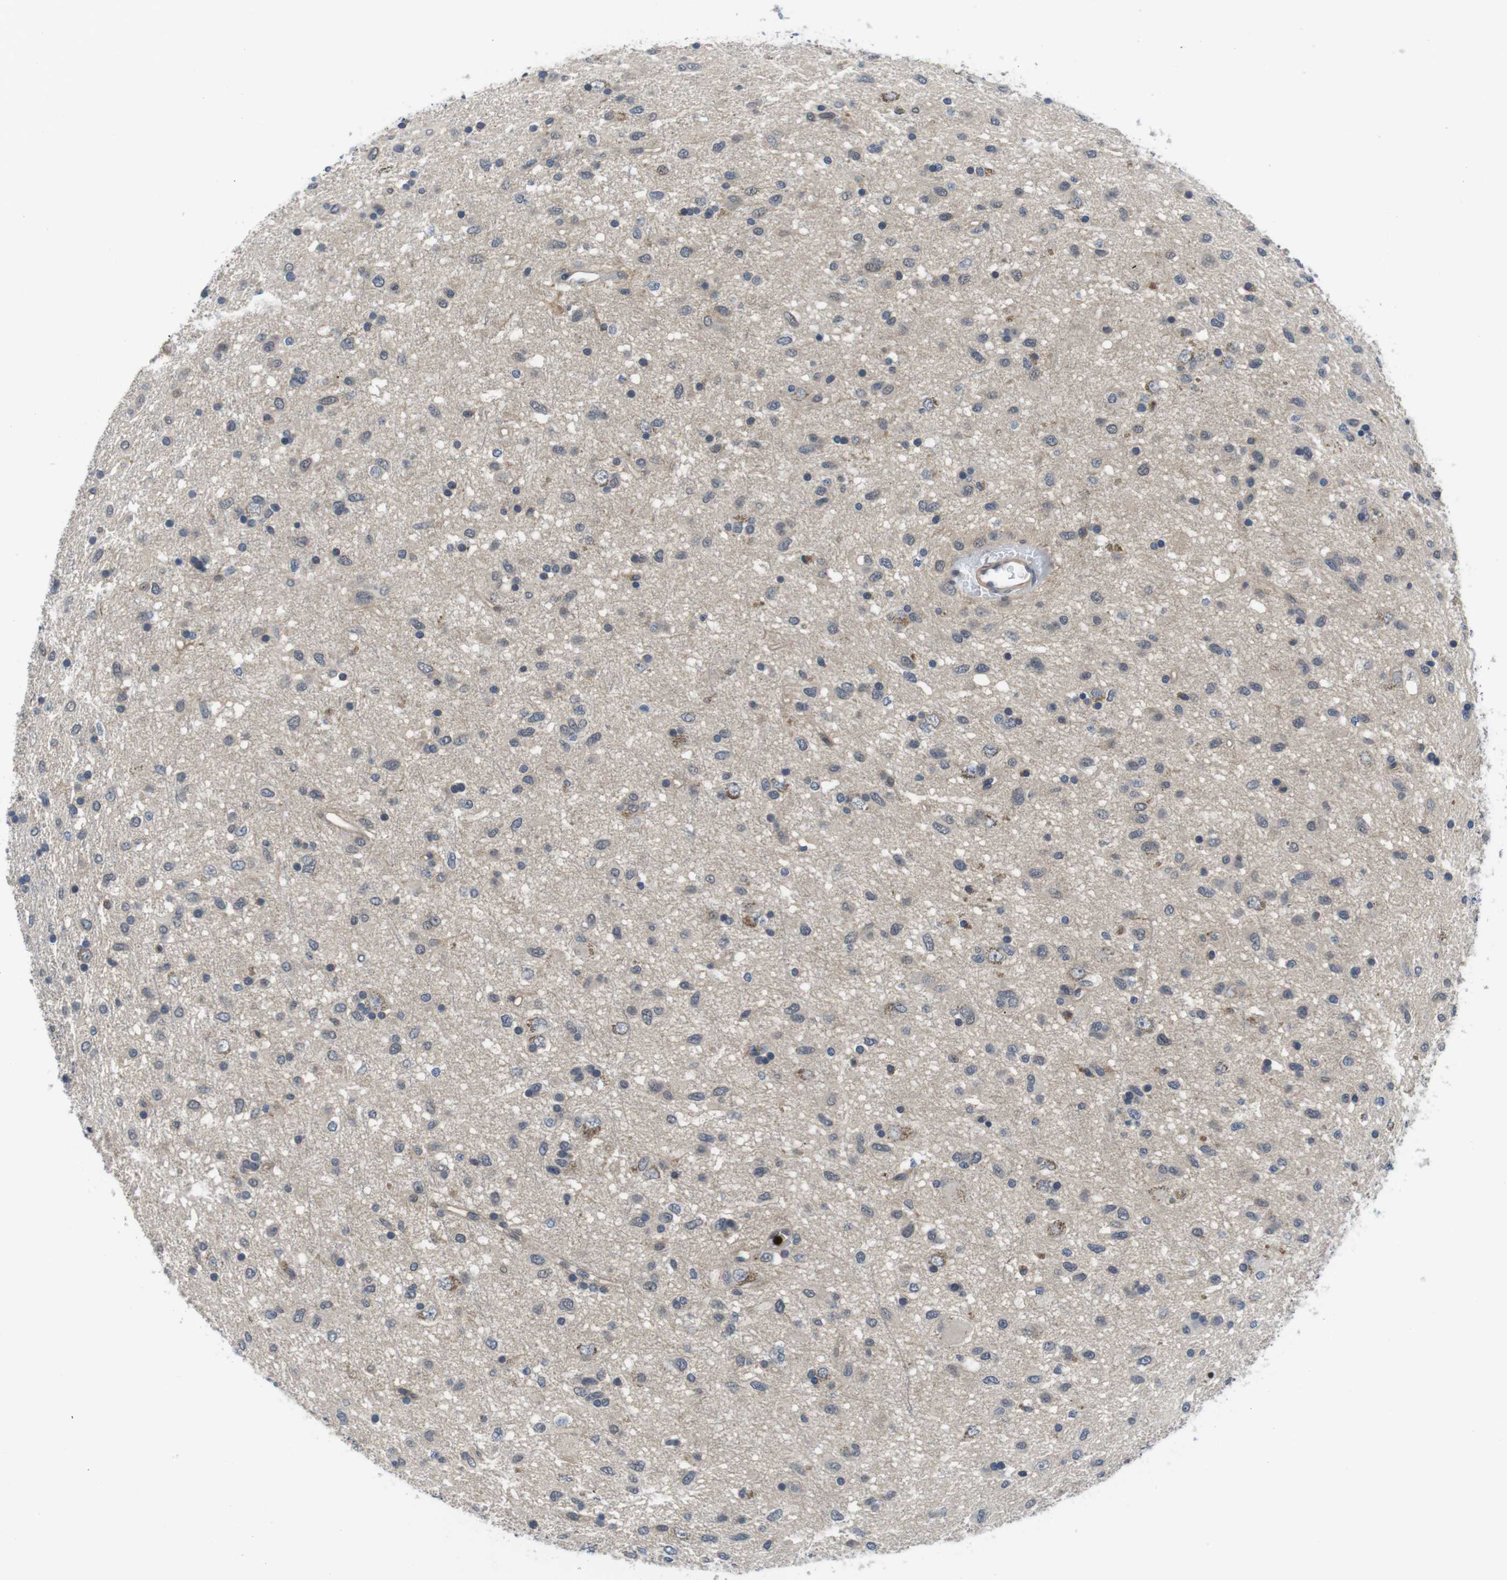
{"staining": {"intensity": "weak", "quantity": "<25%", "location": "cytoplasmic/membranous"}, "tissue": "glioma", "cell_type": "Tumor cells", "image_type": "cancer", "snomed": [{"axis": "morphology", "description": "Glioma, malignant, Low grade"}, {"axis": "topography", "description": "Brain"}], "caption": "High magnification brightfield microscopy of low-grade glioma (malignant) stained with DAB (3,3'-diaminobenzidine) (brown) and counterstained with hematoxylin (blue): tumor cells show no significant expression.", "gene": "FADD", "patient": {"sex": "male", "age": 77}}